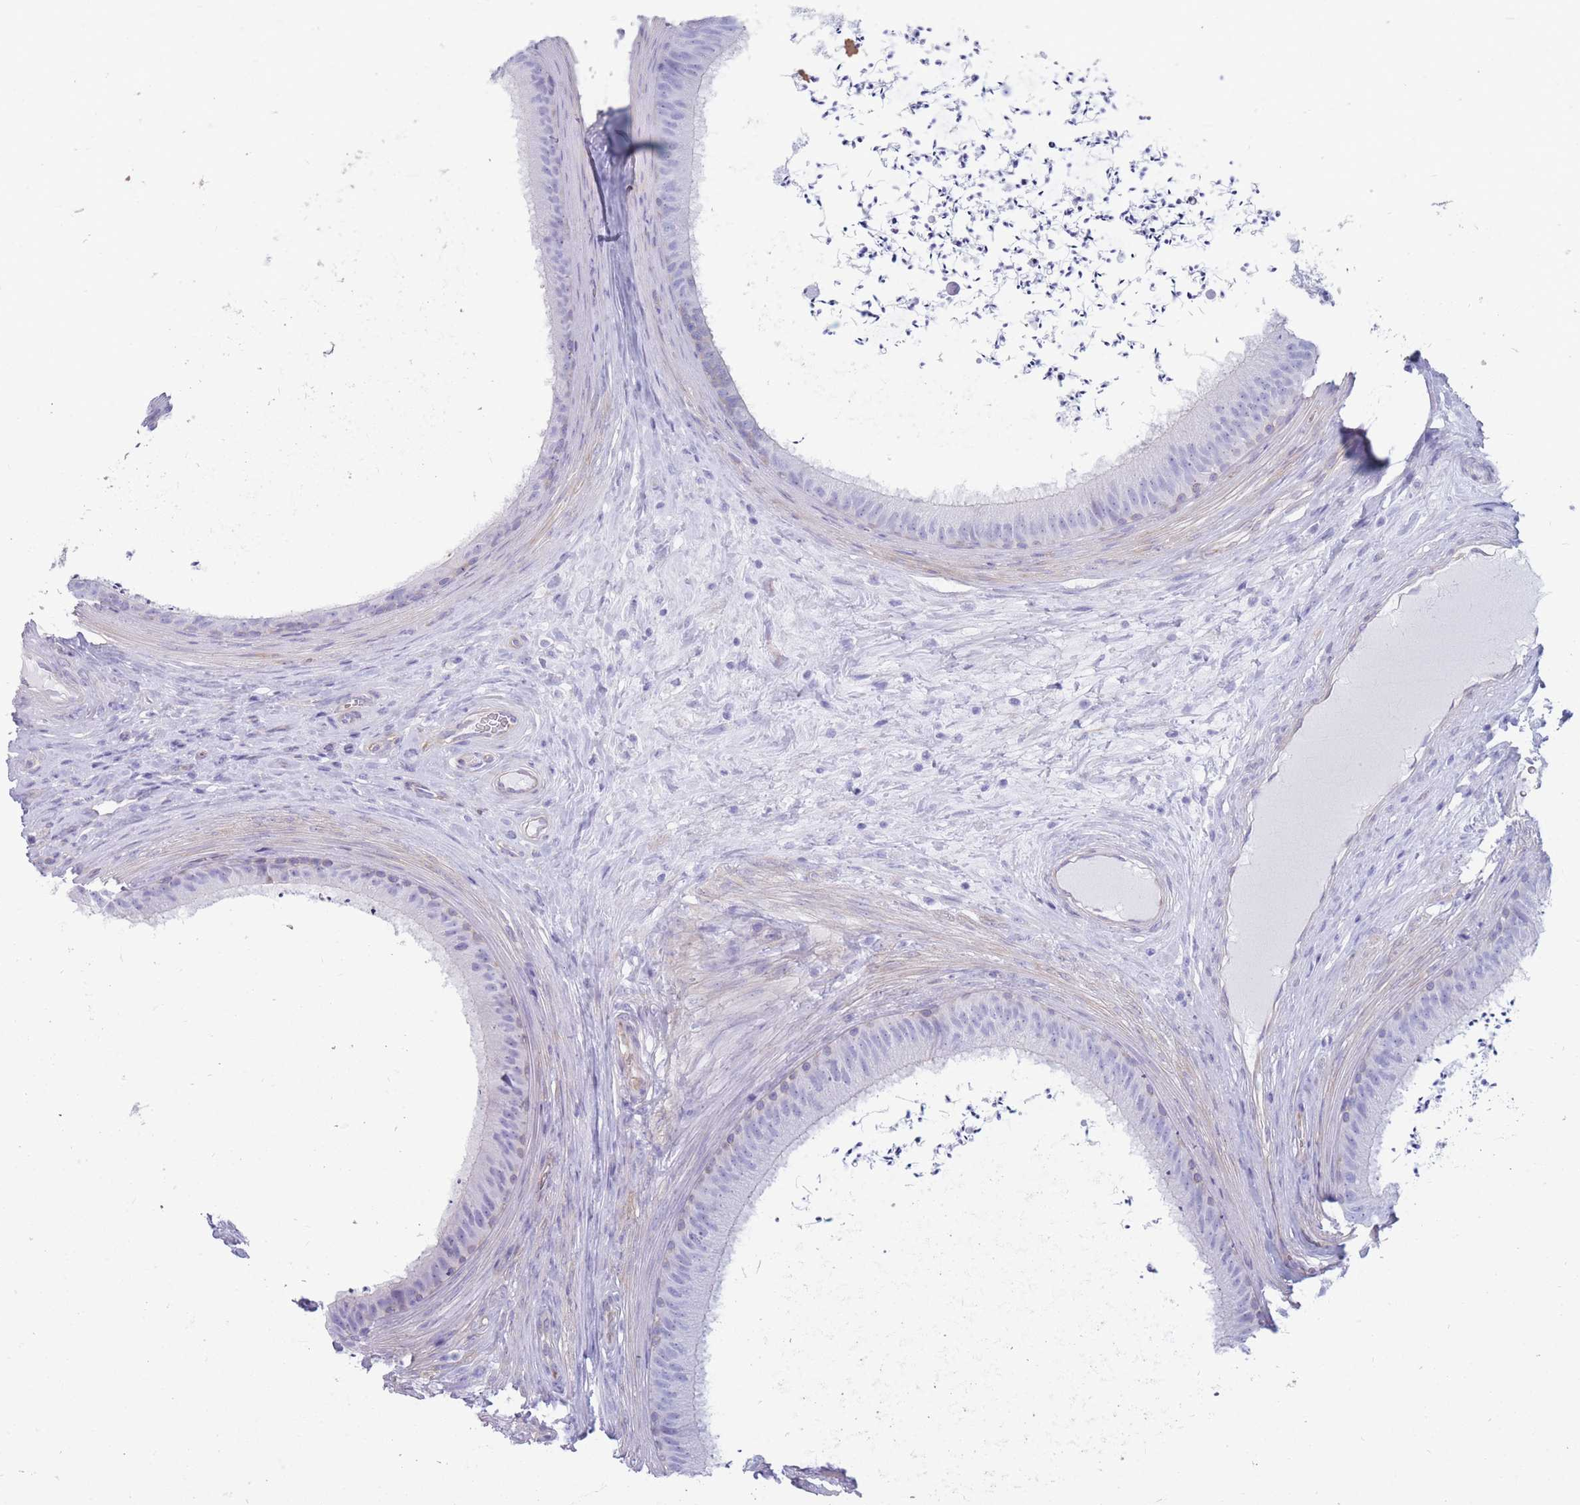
{"staining": {"intensity": "weak", "quantity": "<25%", "location": "cytoplasmic/membranous"}, "tissue": "epididymis", "cell_type": "Glandular cells", "image_type": "normal", "snomed": [{"axis": "morphology", "description": "Normal tissue, NOS"}, {"axis": "topography", "description": "Testis"}, {"axis": "topography", "description": "Epididymis"}], "caption": "Glandular cells show no significant protein staining in normal epididymis. (Stains: DAB immunohistochemistry with hematoxylin counter stain, Microscopy: brightfield microscopy at high magnification).", "gene": "MTSS2", "patient": {"sex": "male", "age": 41}}